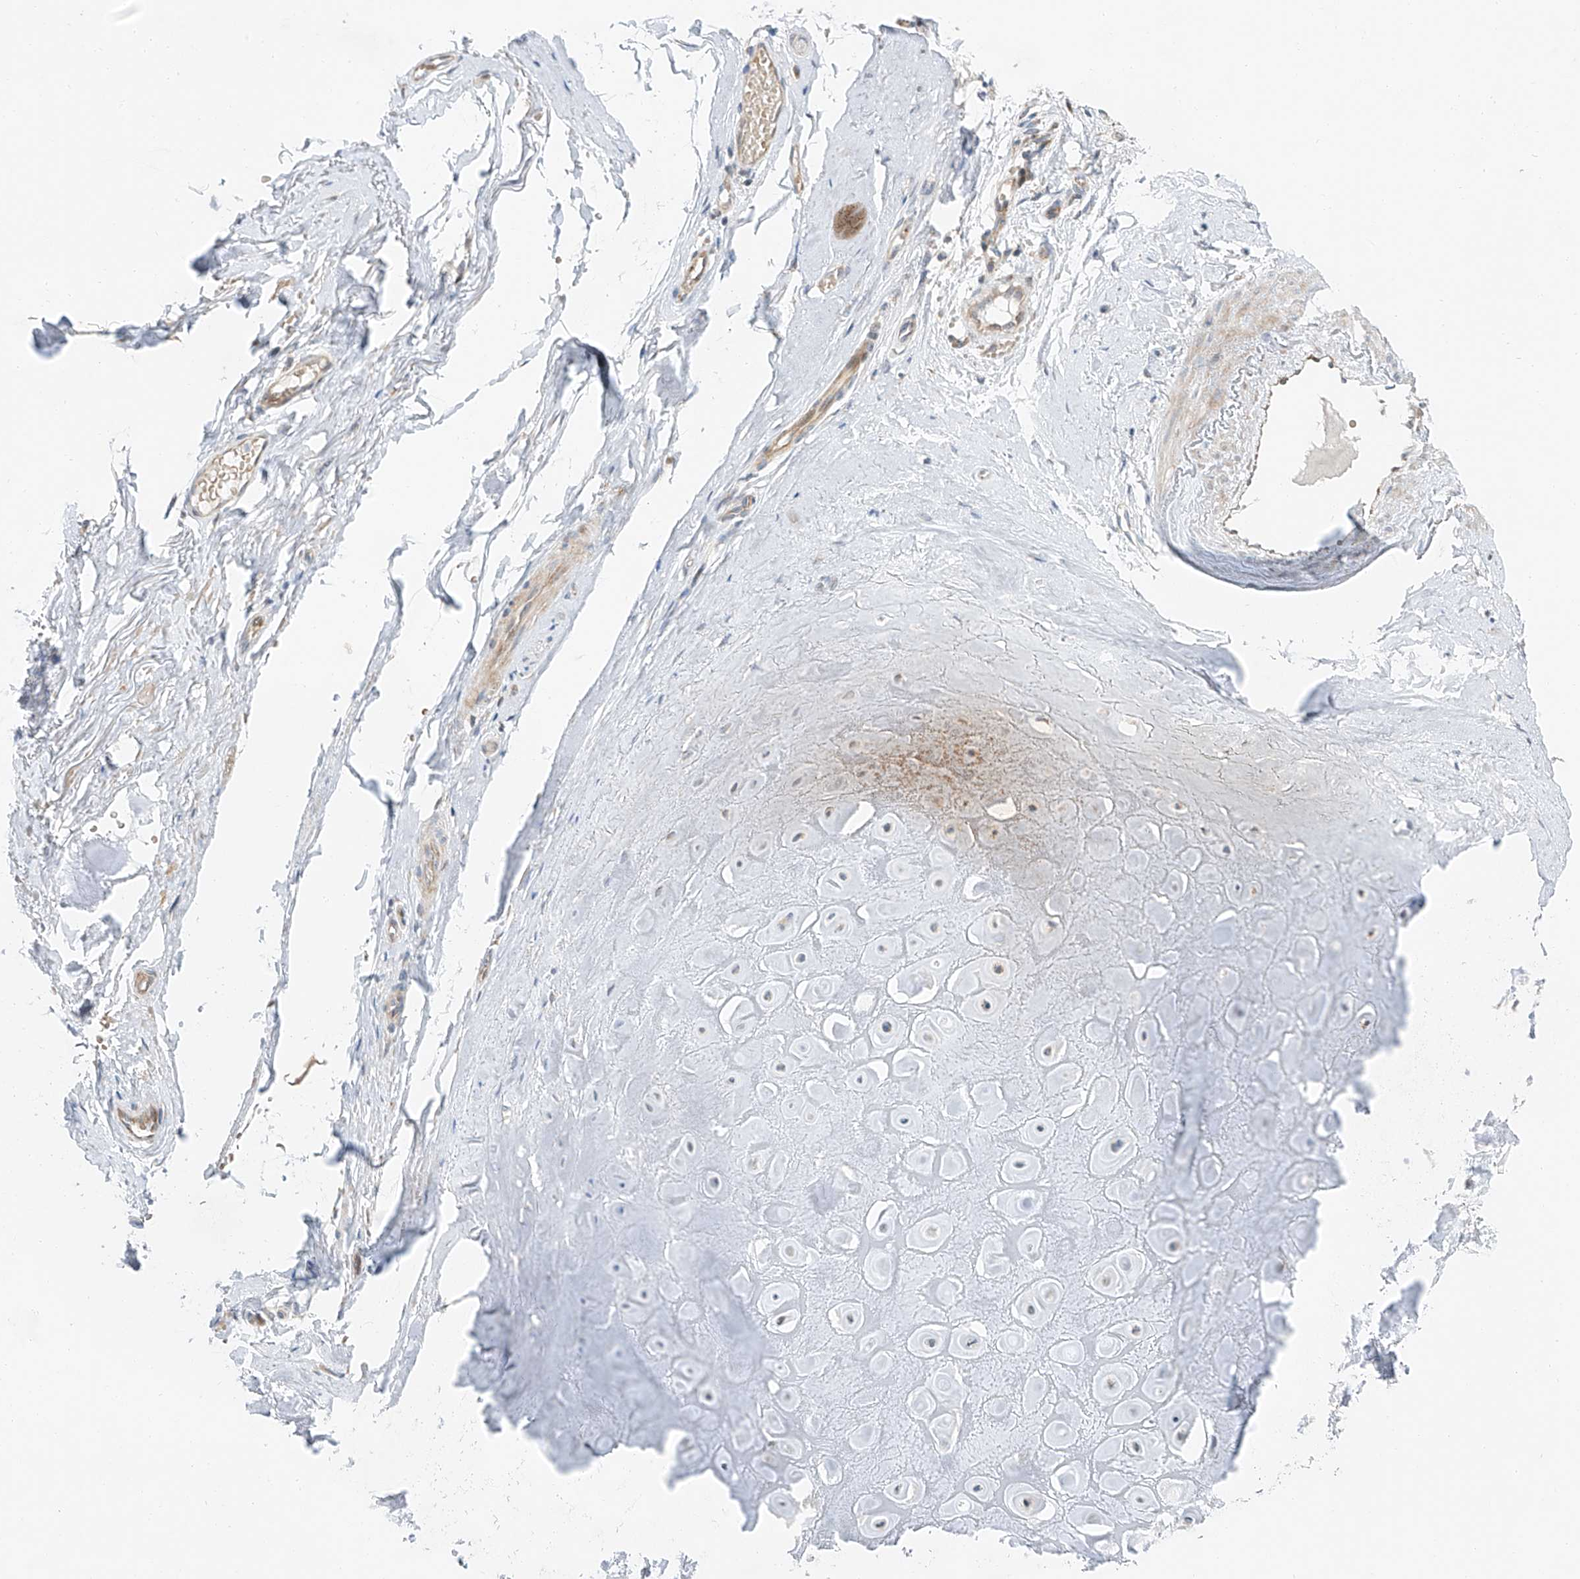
{"staining": {"intensity": "negative", "quantity": "none", "location": "none"}, "tissue": "adipose tissue", "cell_type": "Adipocytes", "image_type": "normal", "snomed": [{"axis": "morphology", "description": "Normal tissue, NOS"}, {"axis": "morphology", "description": "Basal cell carcinoma"}, {"axis": "topography", "description": "Skin"}], "caption": "High magnification brightfield microscopy of unremarkable adipose tissue stained with DAB (3,3'-diaminobenzidine) (brown) and counterstained with hematoxylin (blue): adipocytes show no significant expression.", "gene": "CLDND1", "patient": {"sex": "female", "age": 89}}